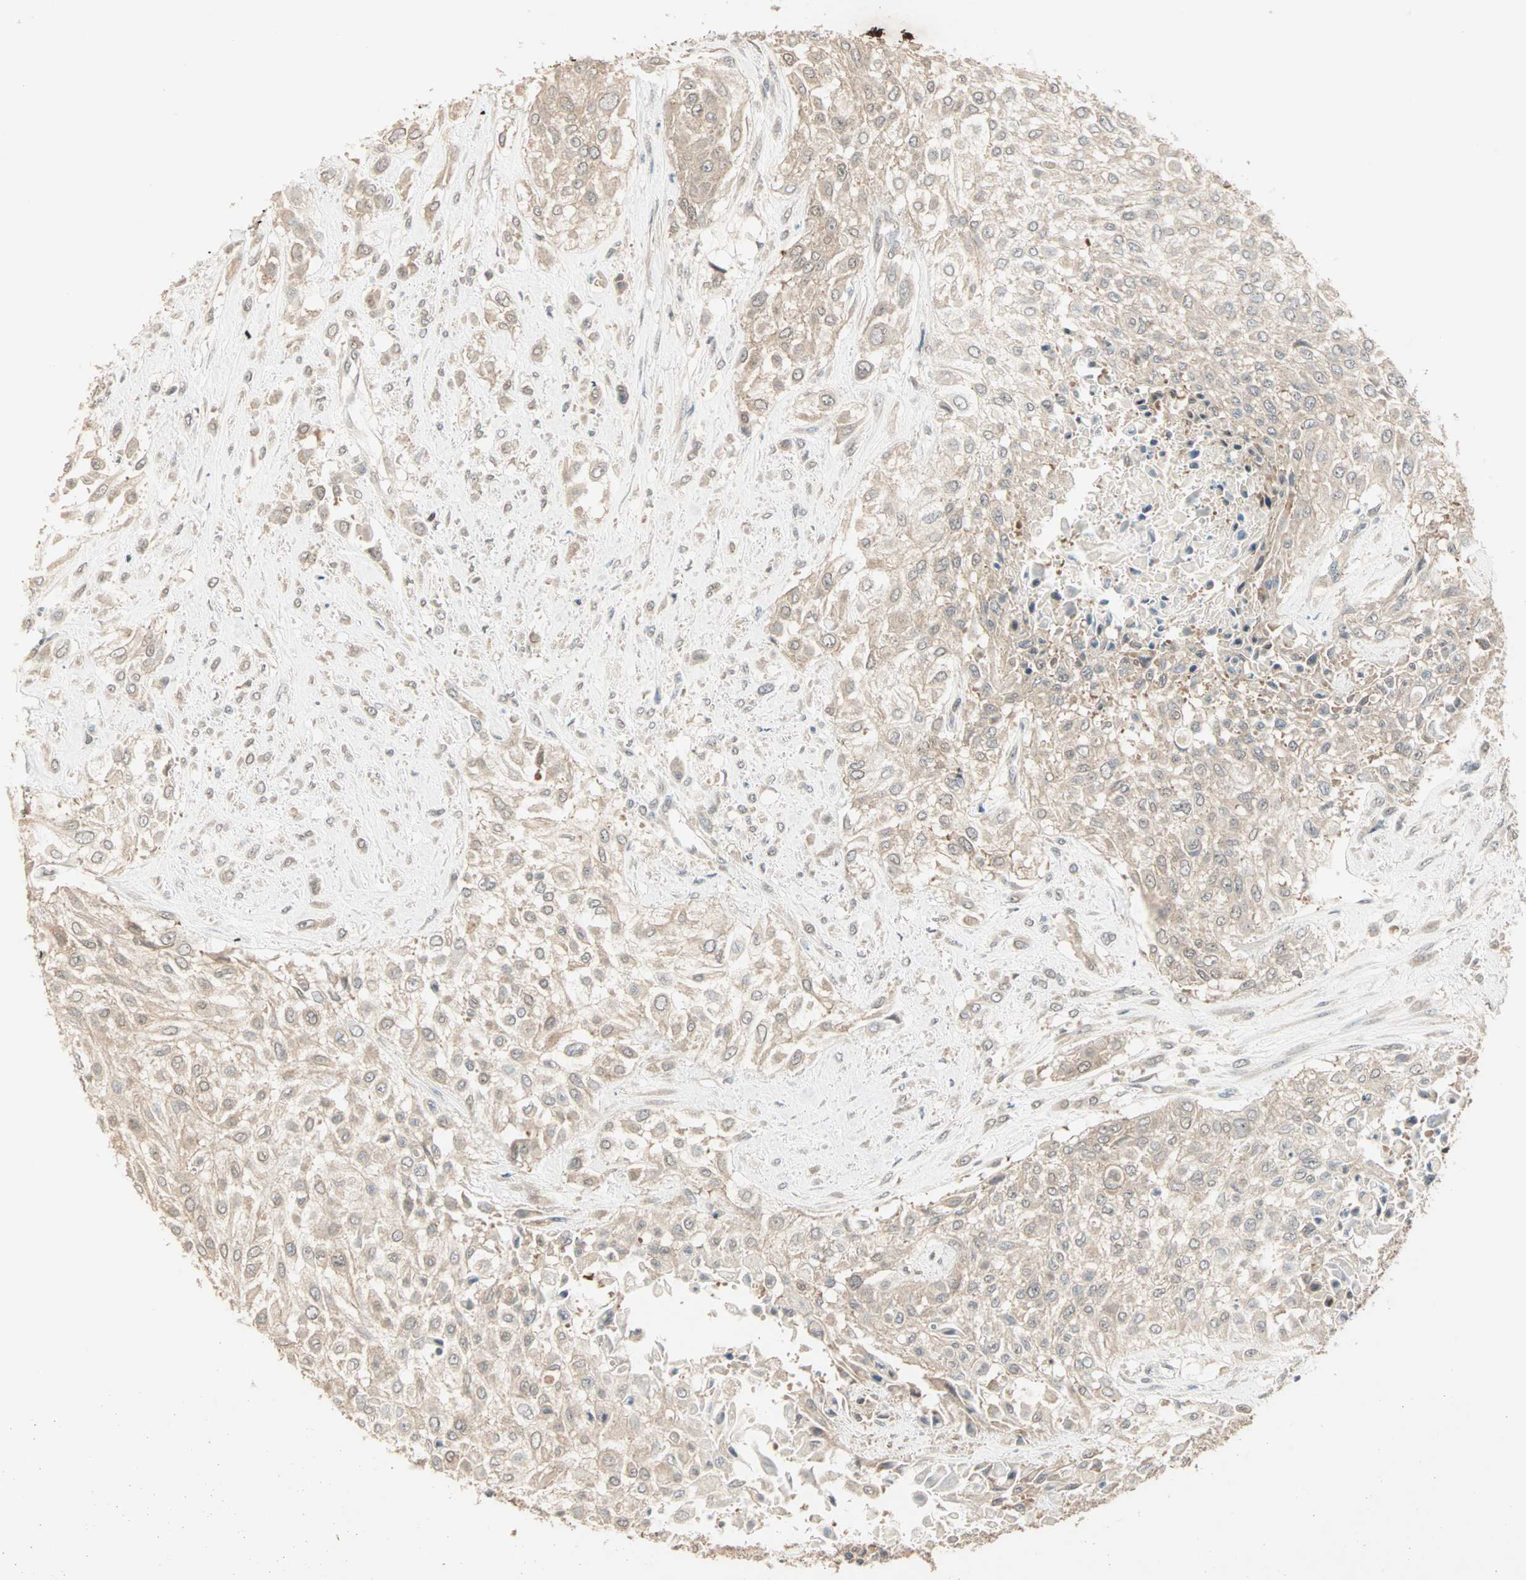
{"staining": {"intensity": "weak", "quantity": ">75%", "location": "cytoplasmic/membranous"}, "tissue": "urothelial cancer", "cell_type": "Tumor cells", "image_type": "cancer", "snomed": [{"axis": "morphology", "description": "Urothelial carcinoma, High grade"}, {"axis": "topography", "description": "Urinary bladder"}], "caption": "A histopathology image of human urothelial carcinoma (high-grade) stained for a protein reveals weak cytoplasmic/membranous brown staining in tumor cells.", "gene": "TTF2", "patient": {"sex": "male", "age": 57}}